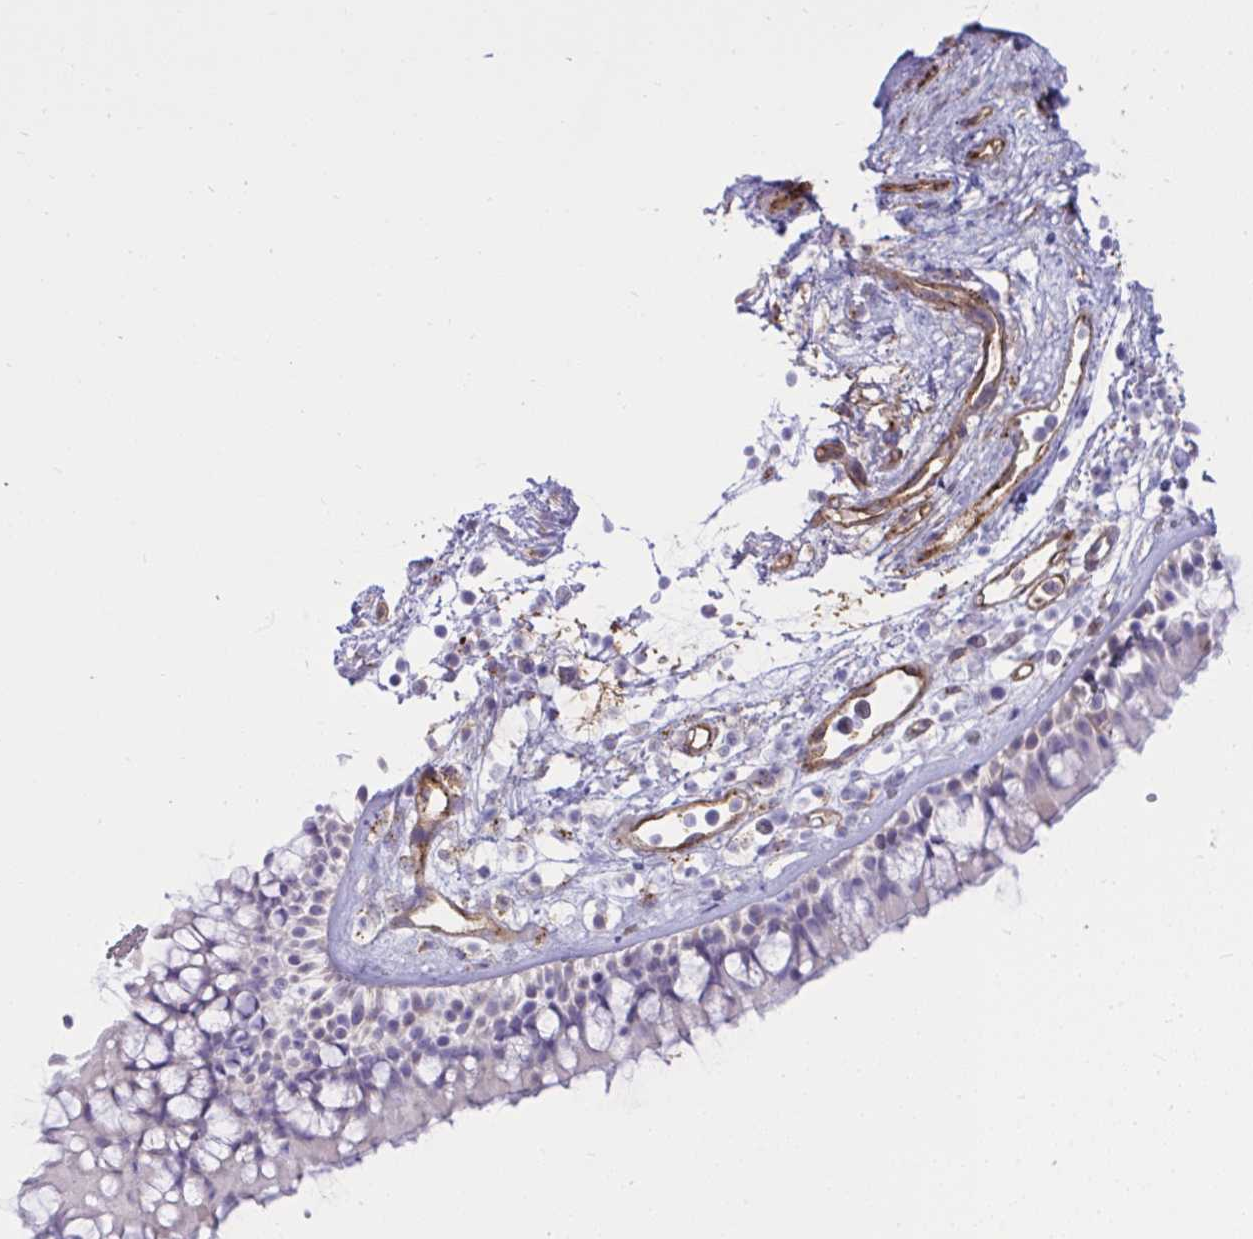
{"staining": {"intensity": "negative", "quantity": "none", "location": "none"}, "tissue": "nasopharynx", "cell_type": "Respiratory epithelial cells", "image_type": "normal", "snomed": [{"axis": "morphology", "description": "Normal tissue, NOS"}, {"axis": "topography", "description": "Nasopharynx"}], "caption": "An image of nasopharynx stained for a protein exhibits no brown staining in respiratory epithelial cells.", "gene": "F2", "patient": {"sex": "female", "age": 70}}